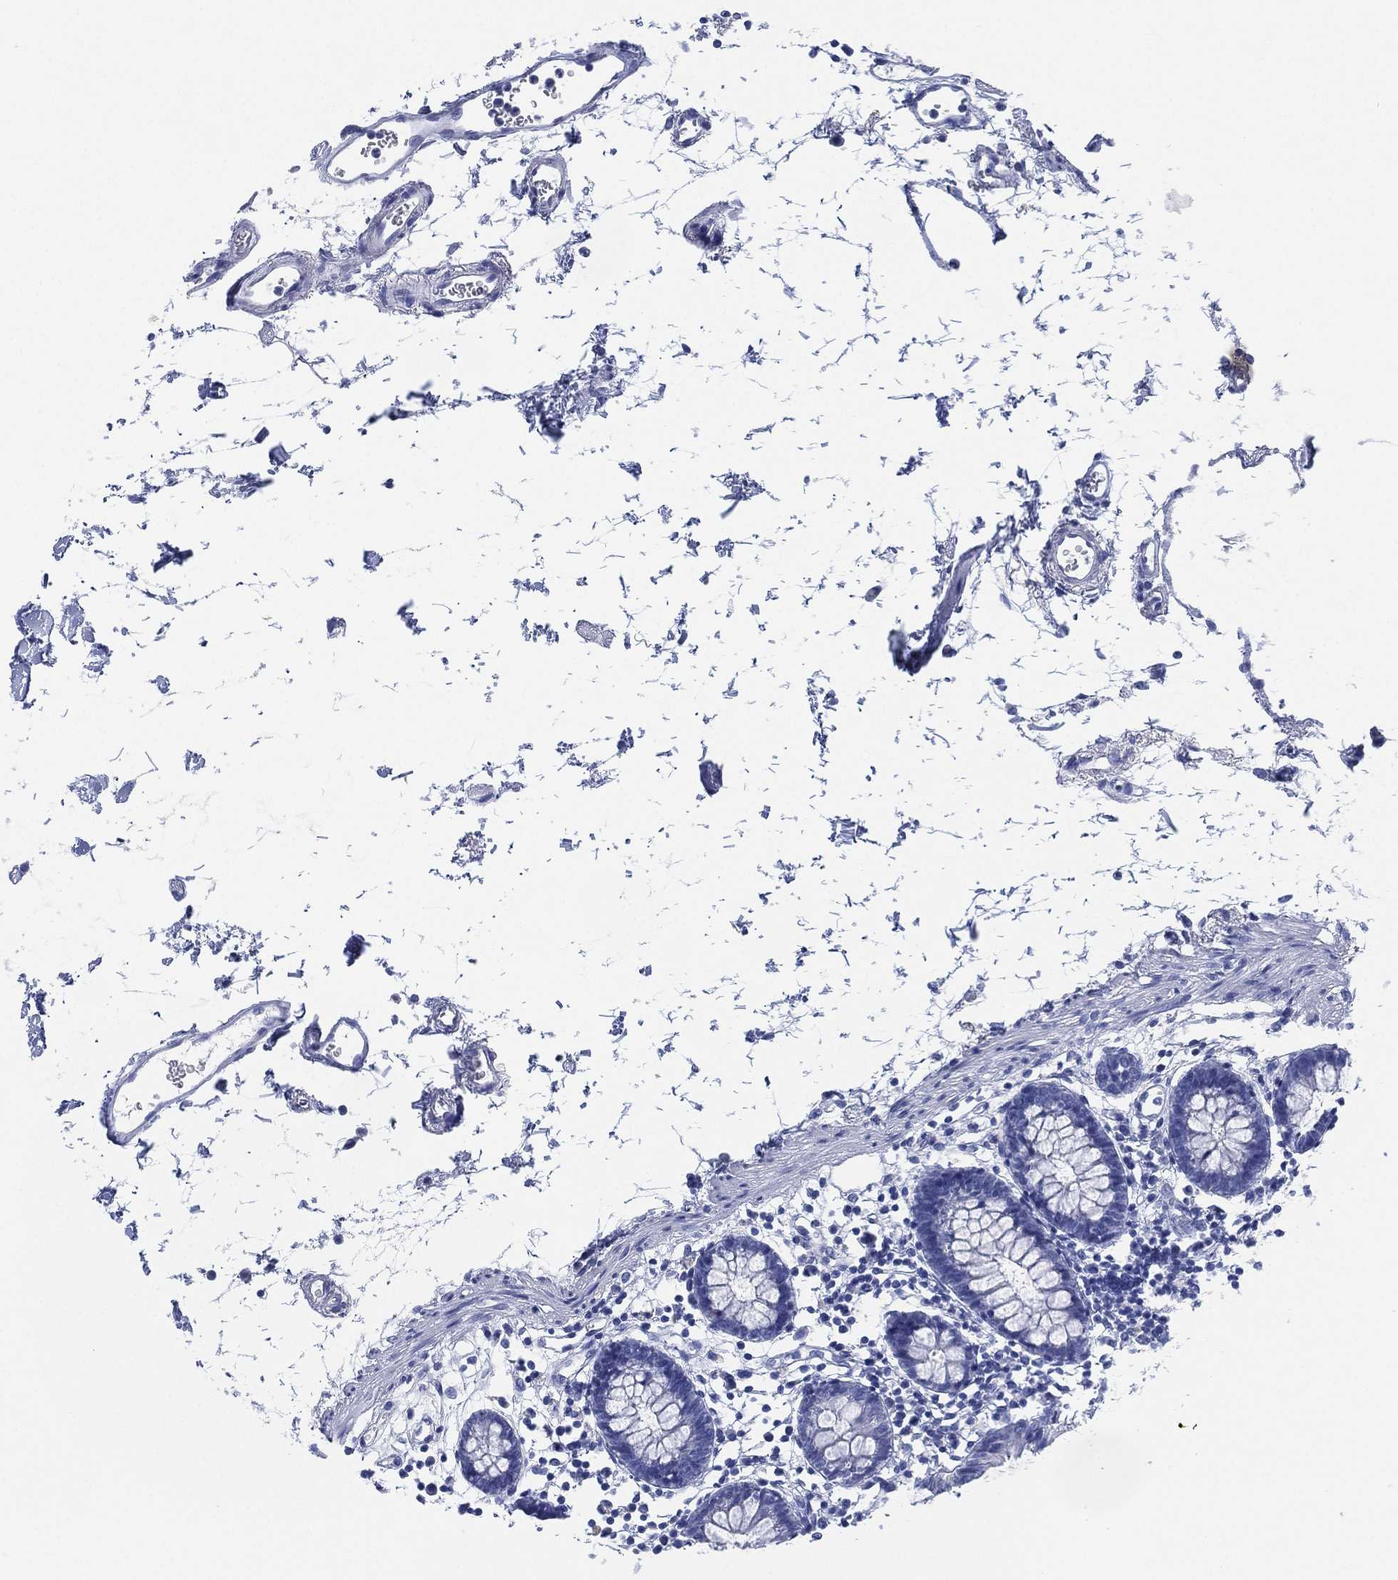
{"staining": {"intensity": "negative", "quantity": "none", "location": "none"}, "tissue": "colon", "cell_type": "Endothelial cells", "image_type": "normal", "snomed": [{"axis": "morphology", "description": "Normal tissue, NOS"}, {"axis": "topography", "description": "Colon"}], "caption": "DAB (3,3'-diaminobenzidine) immunohistochemical staining of normal human colon shows no significant positivity in endothelial cells. (DAB immunohistochemistry (IHC), high magnification).", "gene": "SLC9C2", "patient": {"sex": "female", "age": 84}}